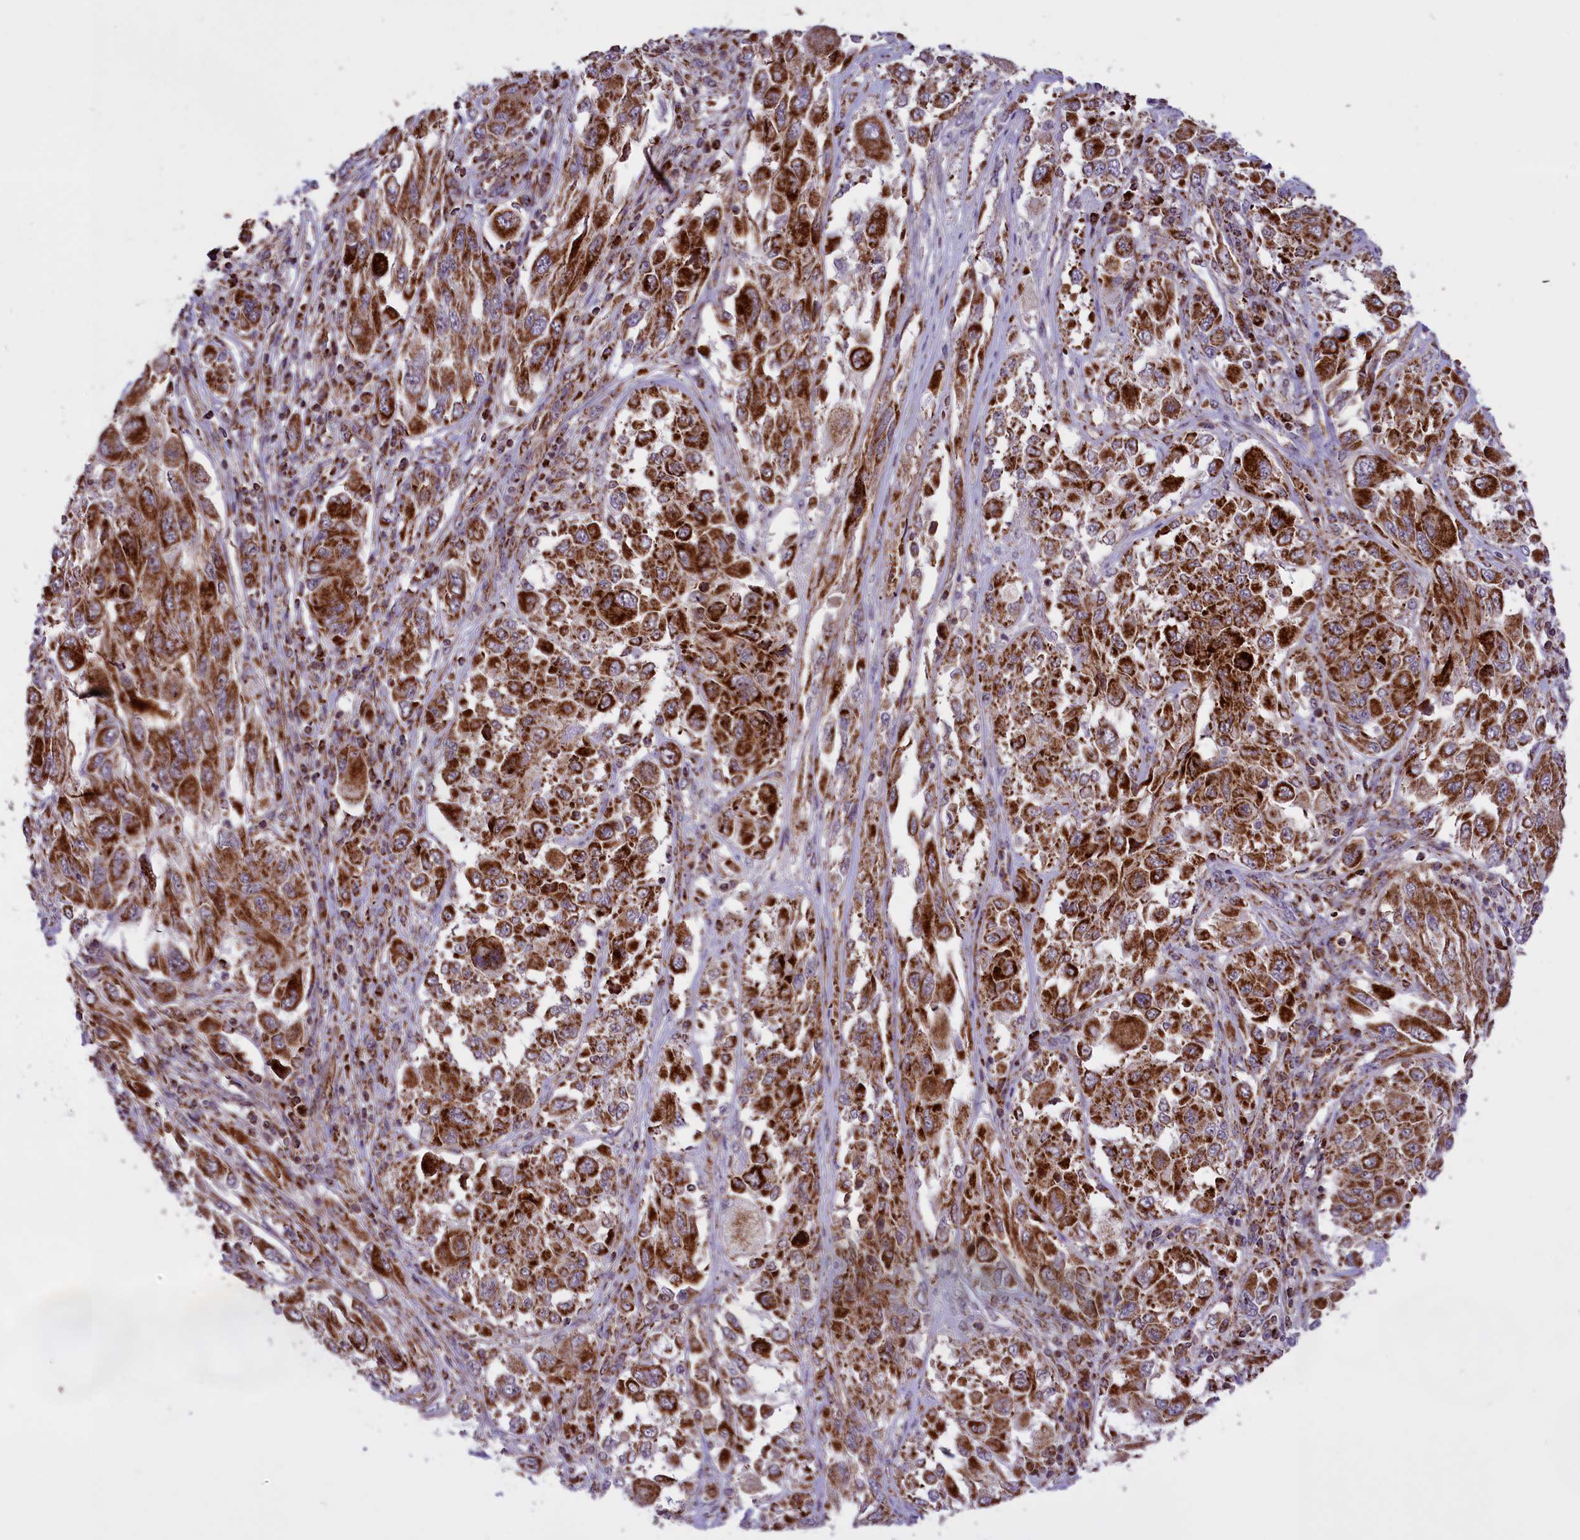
{"staining": {"intensity": "strong", "quantity": ">75%", "location": "cytoplasmic/membranous"}, "tissue": "melanoma", "cell_type": "Tumor cells", "image_type": "cancer", "snomed": [{"axis": "morphology", "description": "Malignant melanoma, NOS"}, {"axis": "topography", "description": "Skin"}], "caption": "Tumor cells demonstrate high levels of strong cytoplasmic/membranous expression in about >75% of cells in malignant melanoma.", "gene": "NDUFS5", "patient": {"sex": "female", "age": 91}}